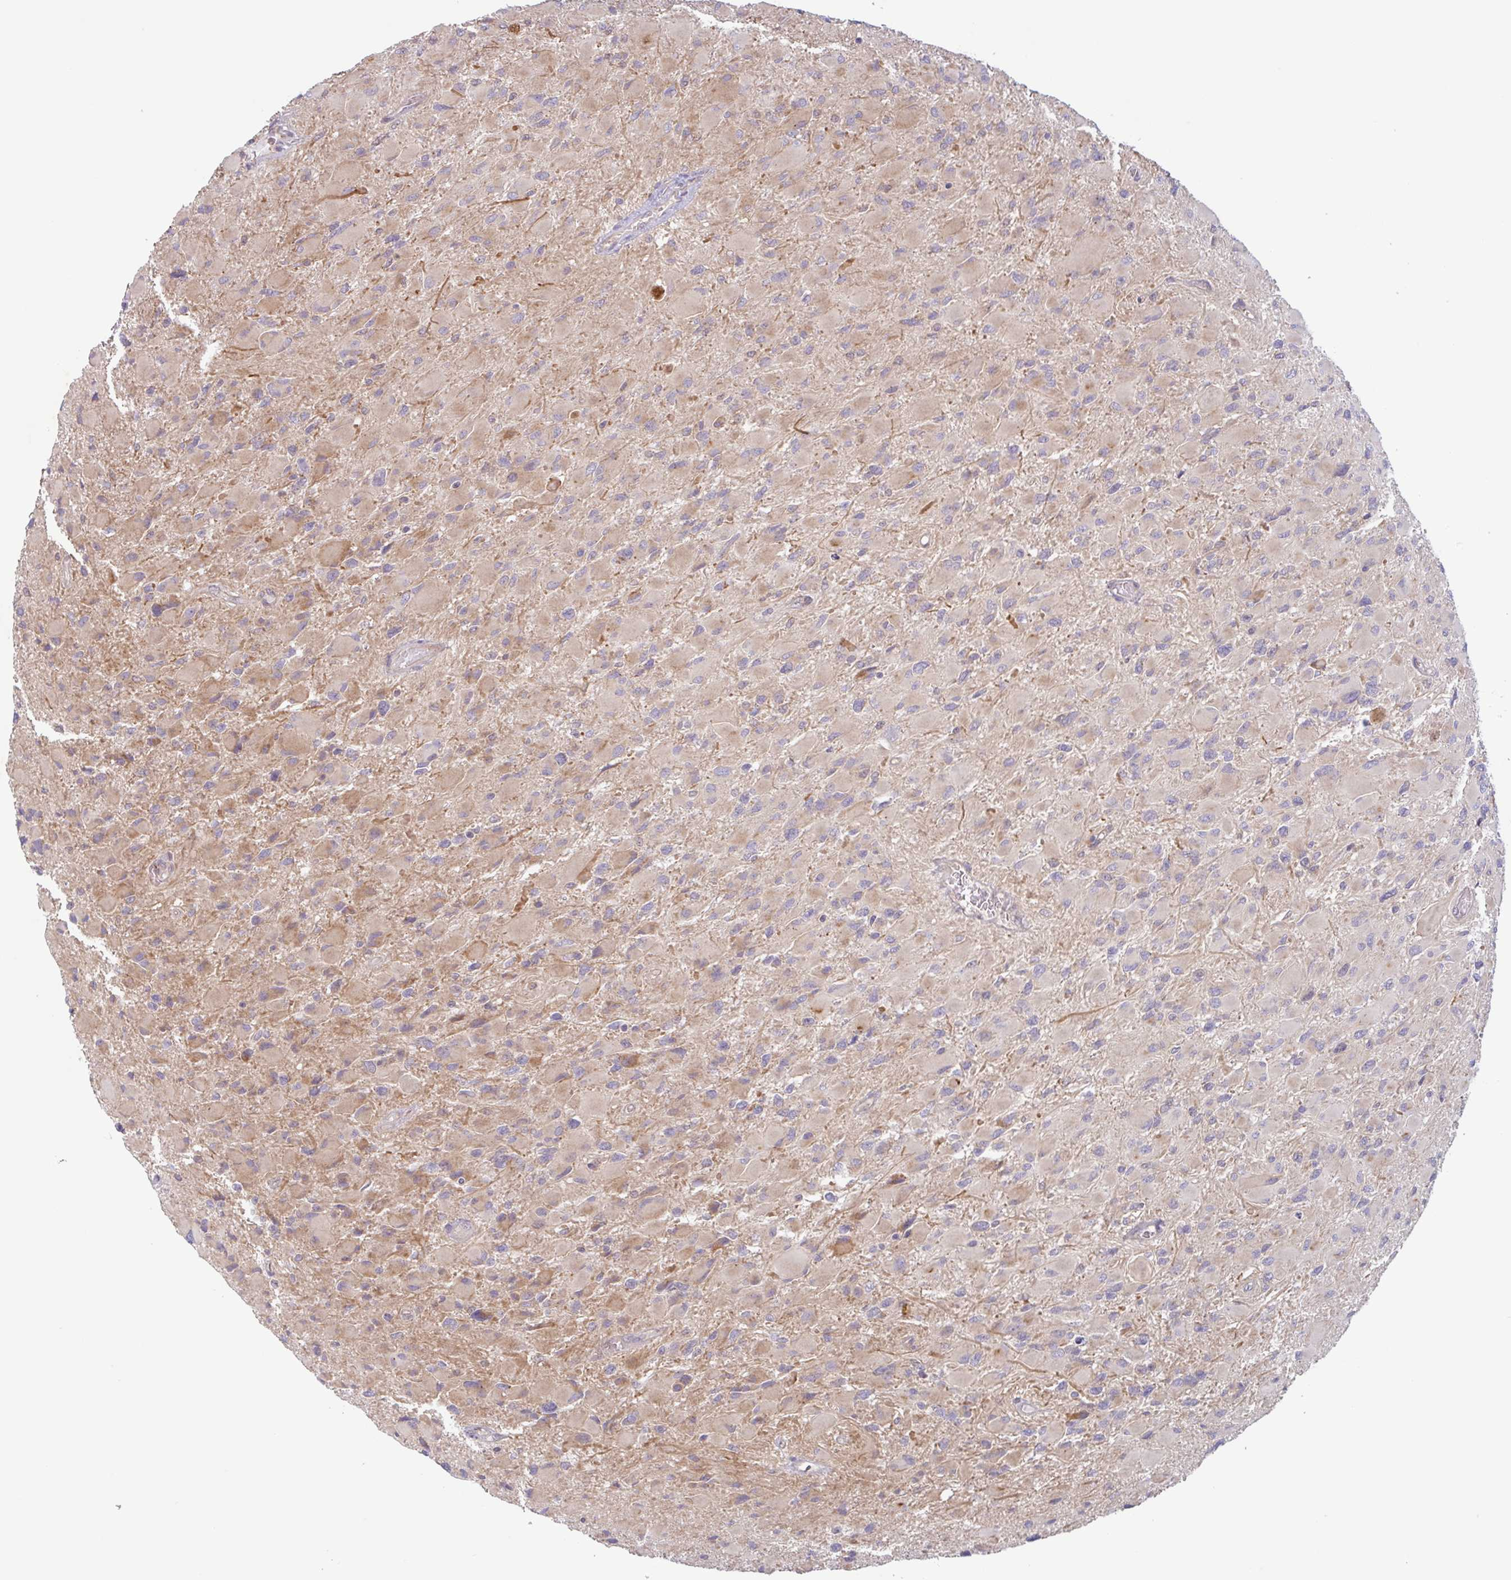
{"staining": {"intensity": "negative", "quantity": "none", "location": "none"}, "tissue": "glioma", "cell_type": "Tumor cells", "image_type": "cancer", "snomed": [{"axis": "morphology", "description": "Glioma, malignant, High grade"}, {"axis": "topography", "description": "Cerebral cortex"}], "caption": "Human malignant glioma (high-grade) stained for a protein using immunohistochemistry (IHC) demonstrates no expression in tumor cells.", "gene": "RIT1", "patient": {"sex": "female", "age": 36}}